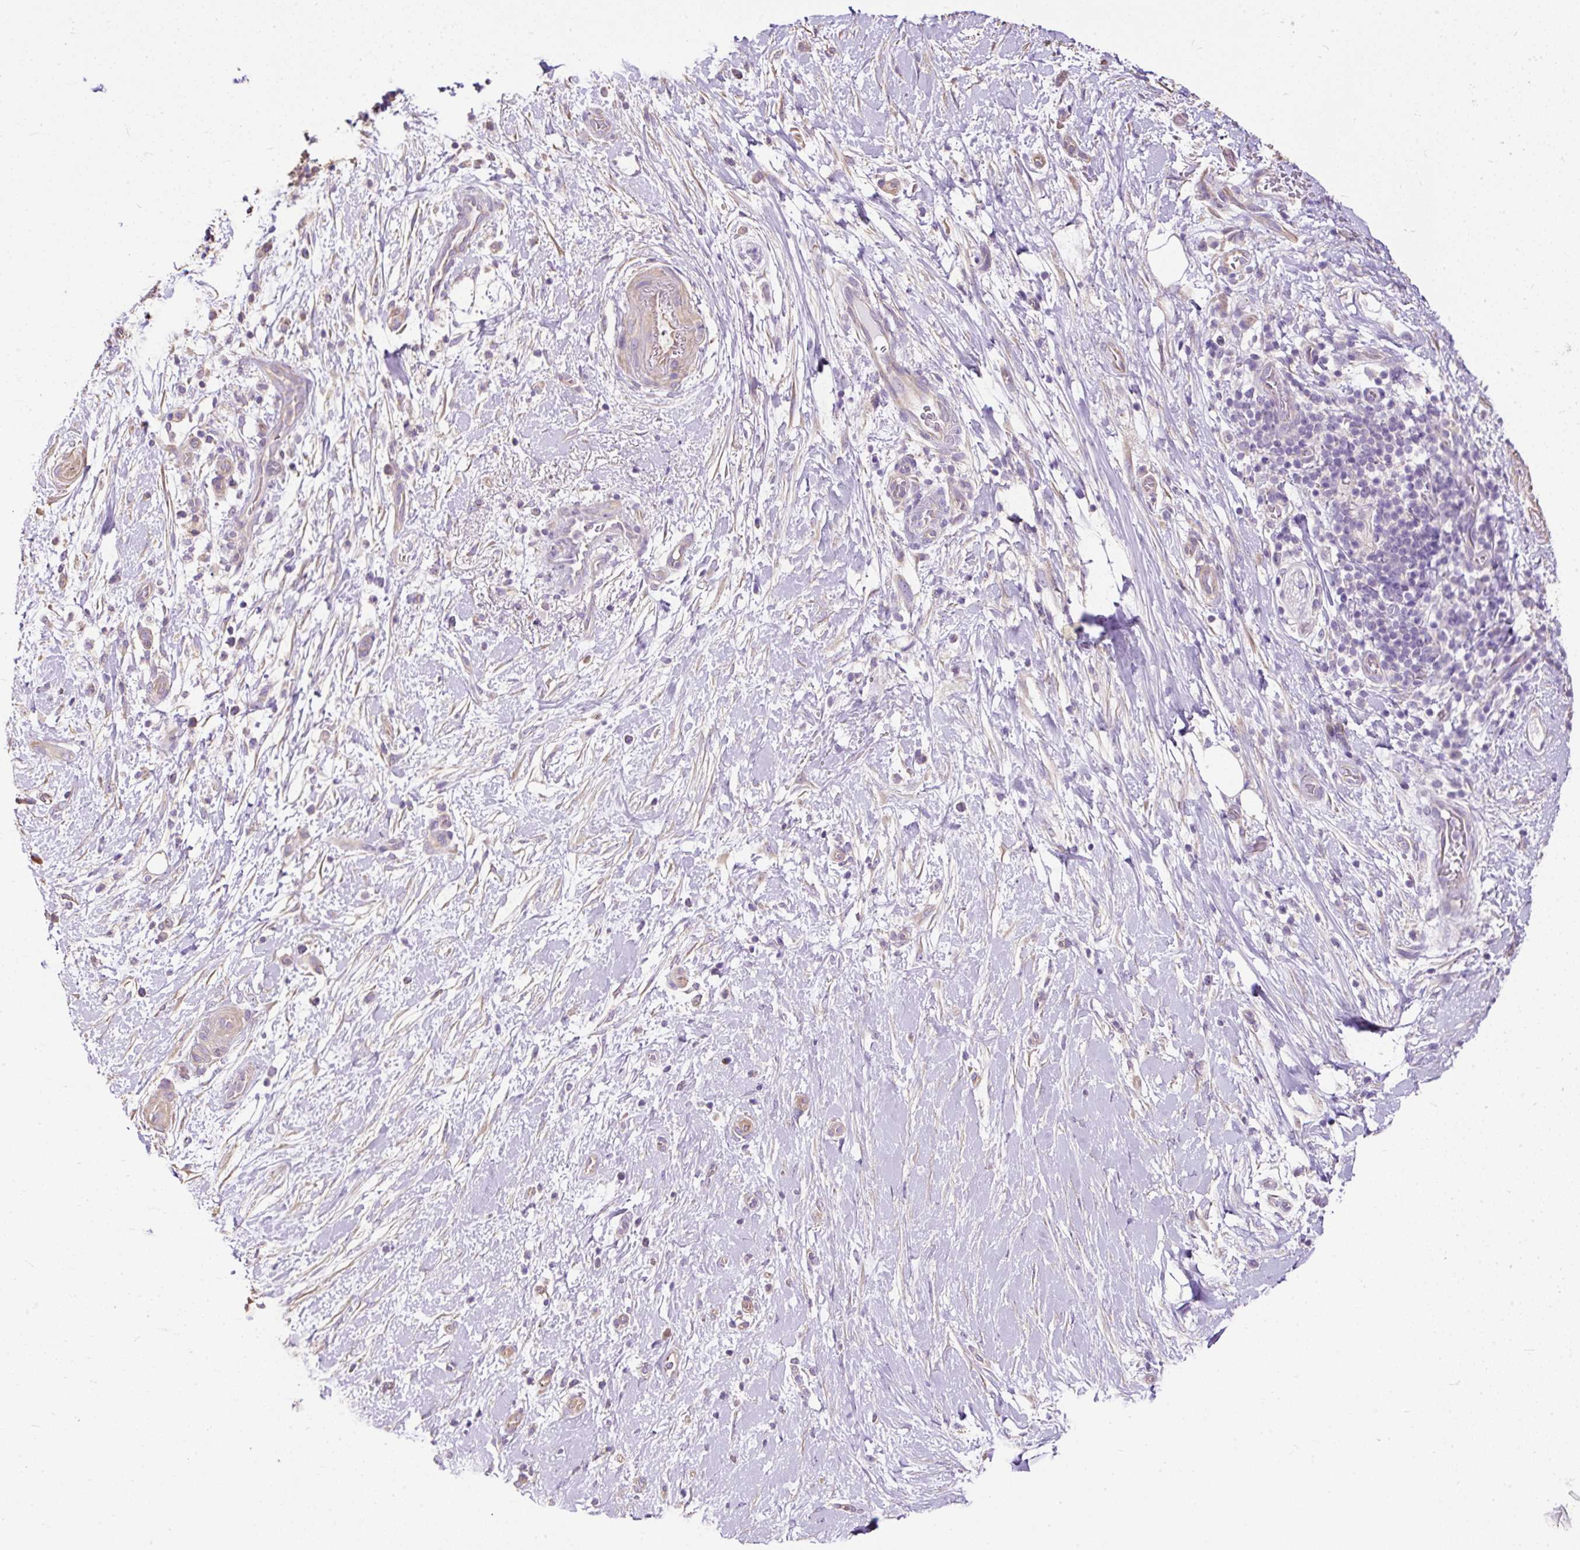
{"staining": {"intensity": "negative", "quantity": "none", "location": "none"}, "tissue": "pancreatic cancer", "cell_type": "Tumor cells", "image_type": "cancer", "snomed": [{"axis": "morphology", "description": "Adenocarcinoma, NOS"}, {"axis": "topography", "description": "Pancreas"}], "caption": "Tumor cells show no significant protein staining in pancreatic cancer. (Immunohistochemistry (ihc), brightfield microscopy, high magnification).", "gene": "PDIA2", "patient": {"sex": "female", "age": 72}}